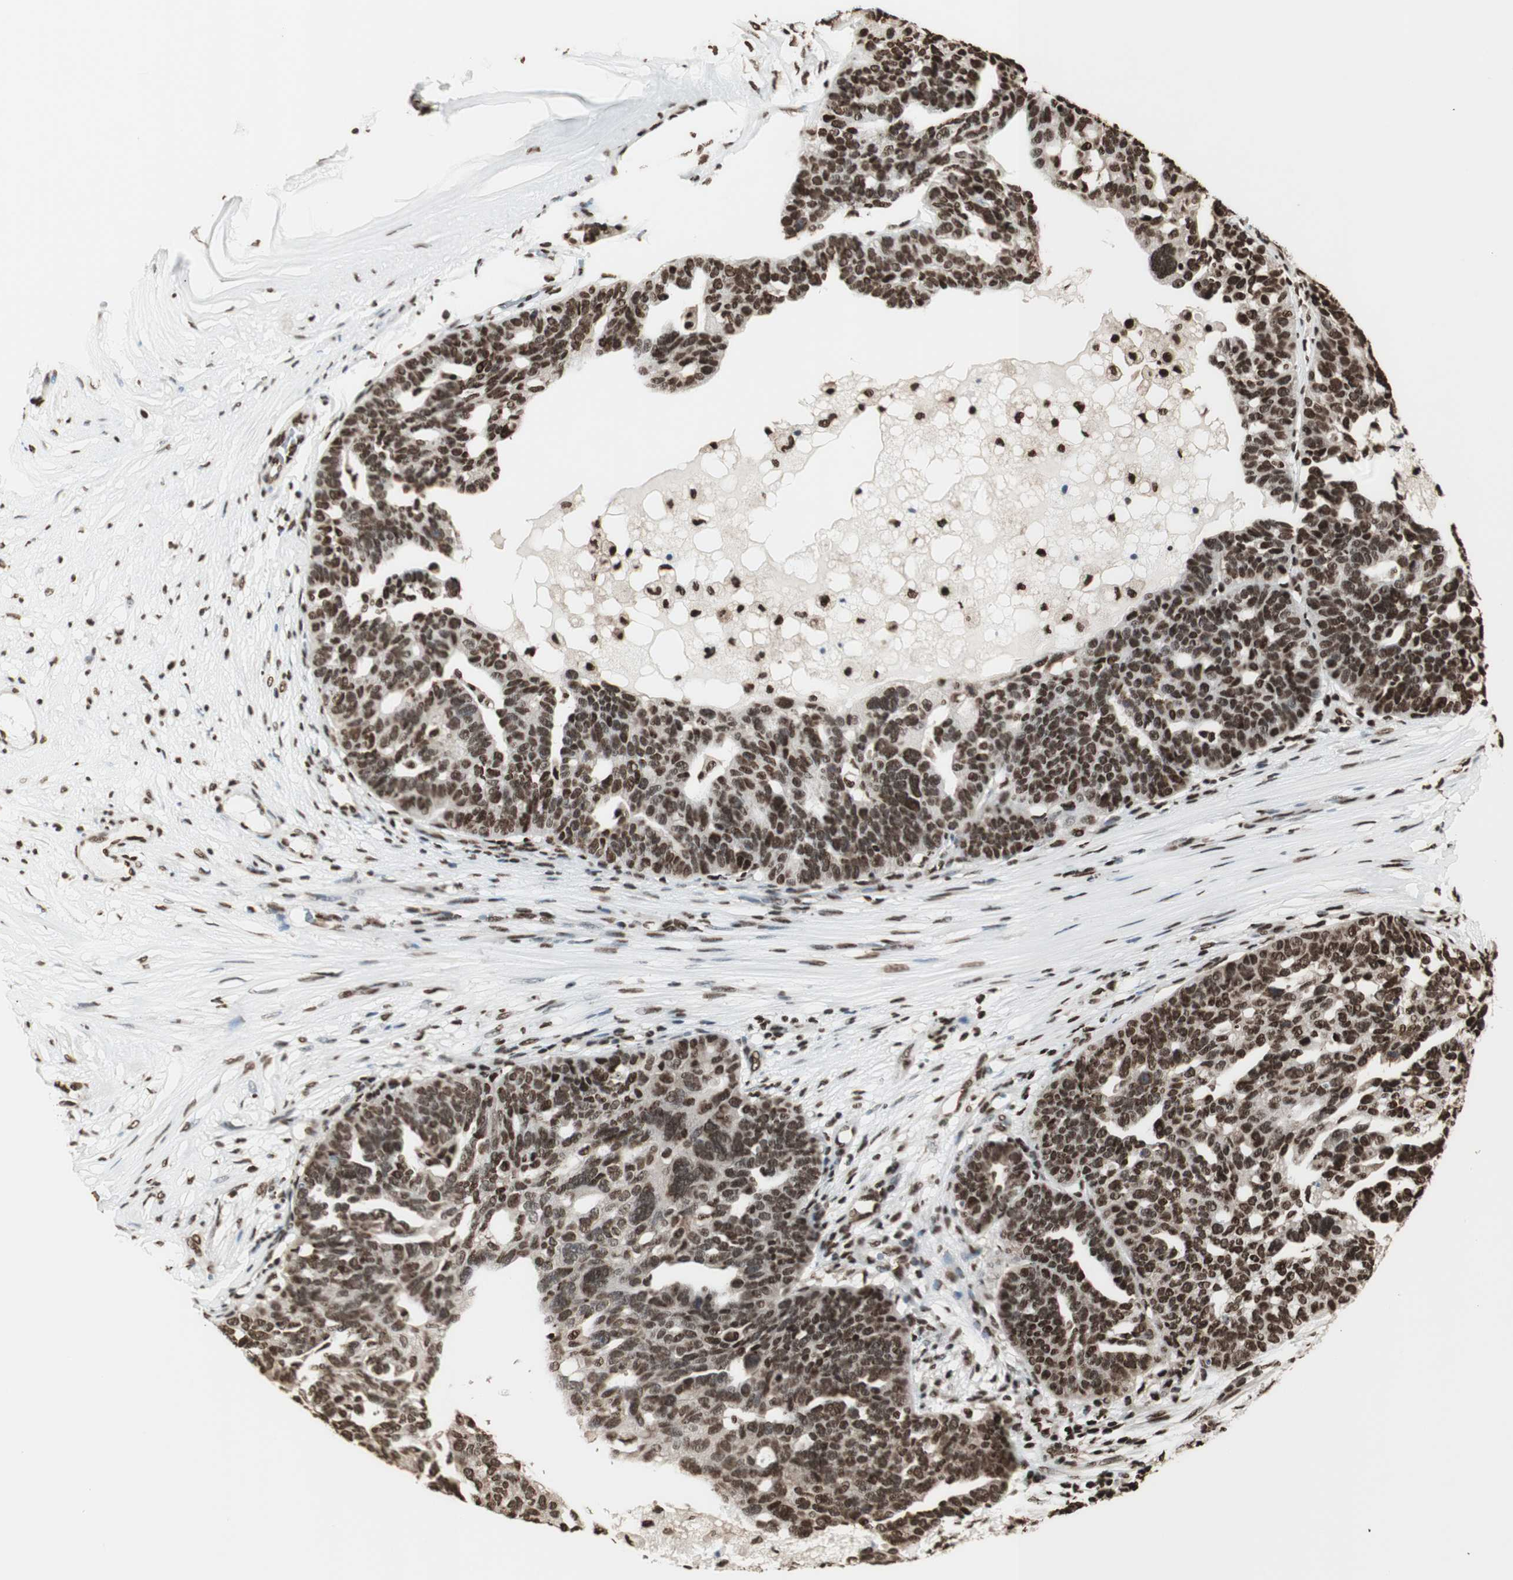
{"staining": {"intensity": "moderate", "quantity": ">75%", "location": "nuclear"}, "tissue": "ovarian cancer", "cell_type": "Tumor cells", "image_type": "cancer", "snomed": [{"axis": "morphology", "description": "Cystadenocarcinoma, serous, NOS"}, {"axis": "topography", "description": "Ovary"}], "caption": "DAB immunohistochemical staining of human ovarian serous cystadenocarcinoma displays moderate nuclear protein expression in approximately >75% of tumor cells.", "gene": "HNRNPA2B1", "patient": {"sex": "female", "age": 59}}